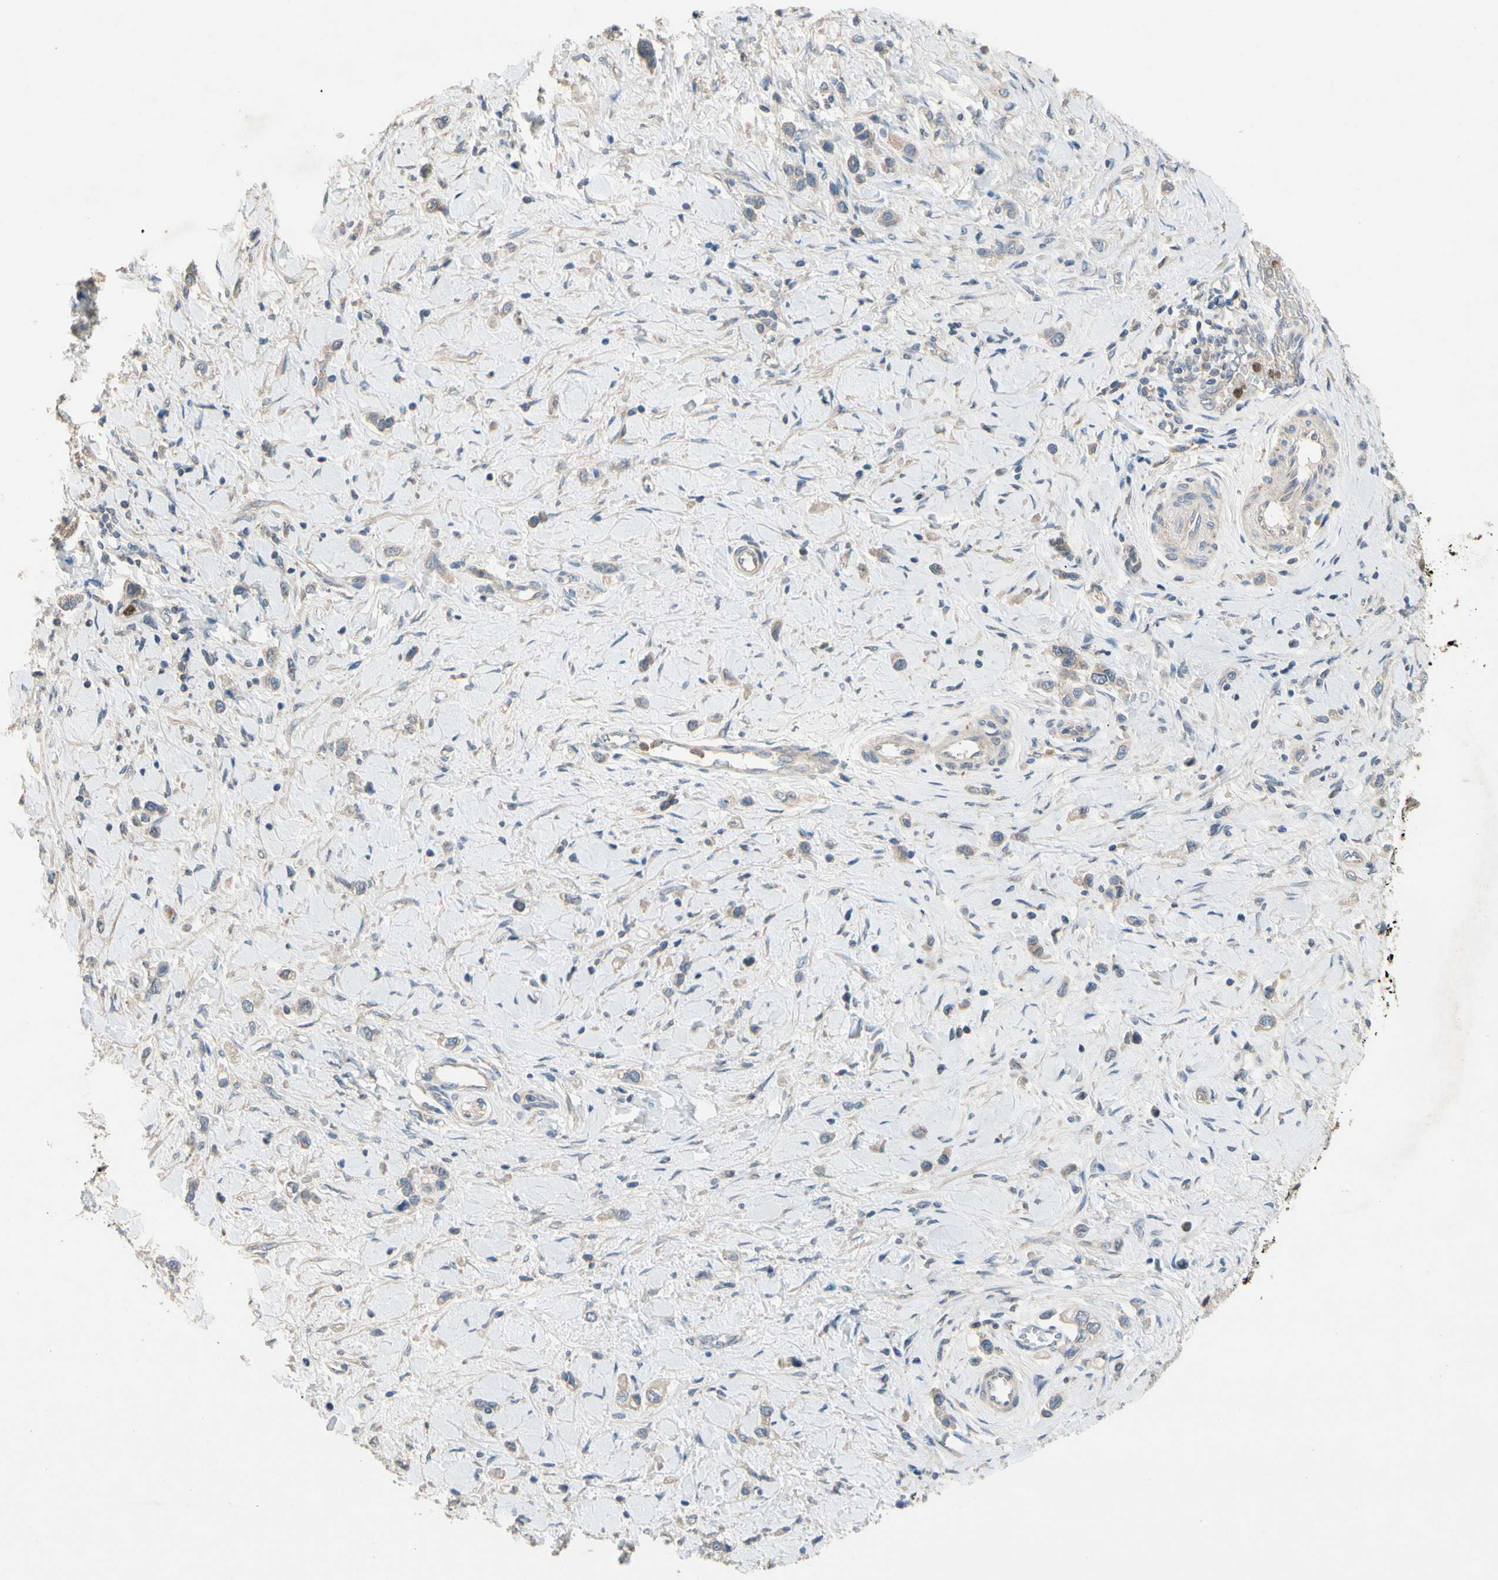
{"staining": {"intensity": "weak", "quantity": "25%-75%", "location": "cytoplasmic/membranous"}, "tissue": "stomach cancer", "cell_type": "Tumor cells", "image_type": "cancer", "snomed": [{"axis": "morphology", "description": "Normal tissue, NOS"}, {"axis": "morphology", "description": "Adenocarcinoma, NOS"}, {"axis": "topography", "description": "Stomach, upper"}, {"axis": "topography", "description": "Stomach"}], "caption": "Immunohistochemical staining of stomach cancer shows weak cytoplasmic/membranous protein positivity in about 25%-75% of tumor cells. Nuclei are stained in blue.", "gene": "SIGLEC5", "patient": {"sex": "female", "age": 65}}